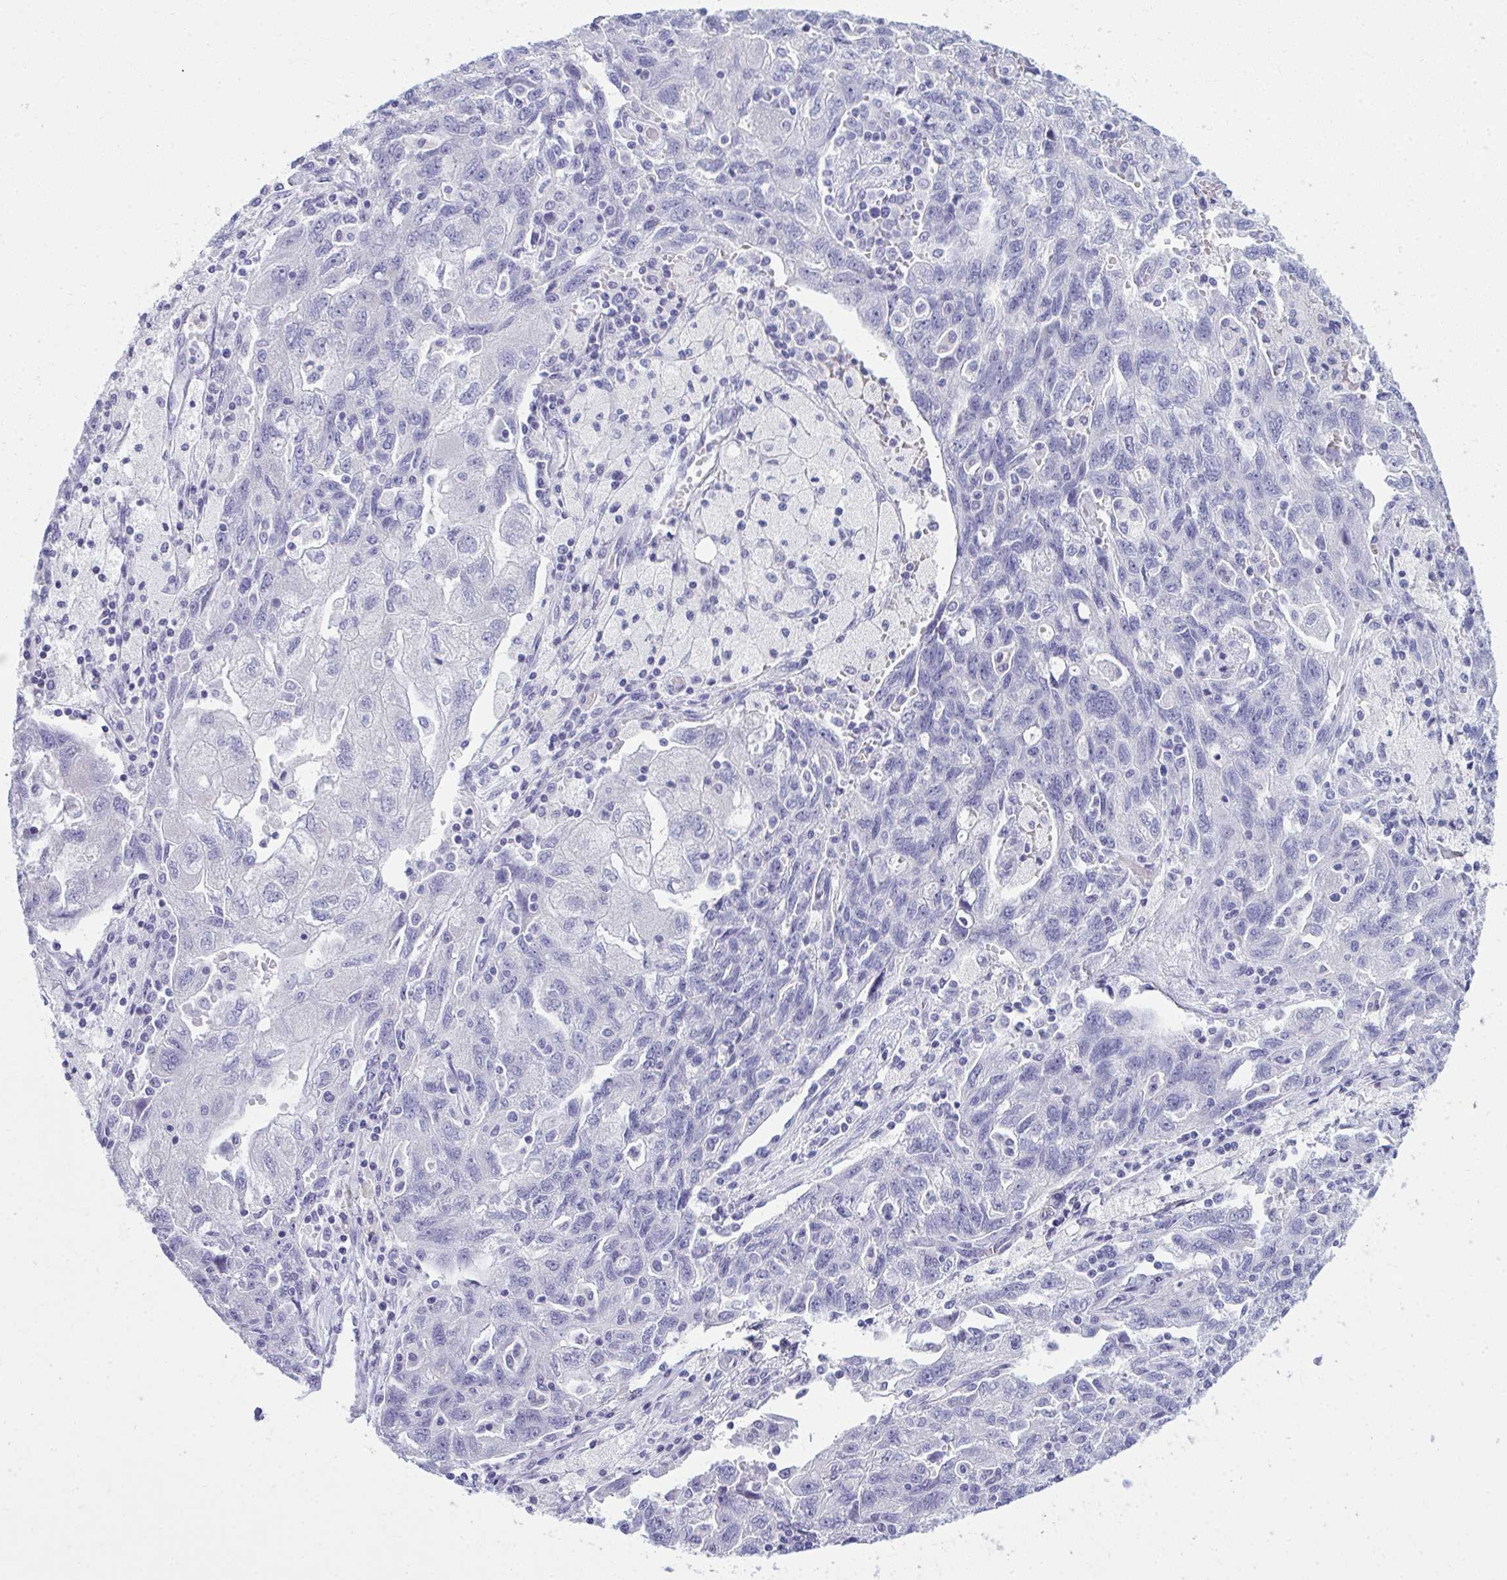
{"staining": {"intensity": "negative", "quantity": "none", "location": "none"}, "tissue": "ovarian cancer", "cell_type": "Tumor cells", "image_type": "cancer", "snomed": [{"axis": "morphology", "description": "Carcinoma, NOS"}, {"axis": "morphology", "description": "Cystadenocarcinoma, serous, NOS"}, {"axis": "topography", "description": "Ovary"}], "caption": "IHC image of neoplastic tissue: human ovarian cancer (carcinoma) stained with DAB (3,3'-diaminobenzidine) demonstrates no significant protein staining in tumor cells. (DAB IHC, high magnification).", "gene": "QDPR", "patient": {"sex": "female", "age": 69}}